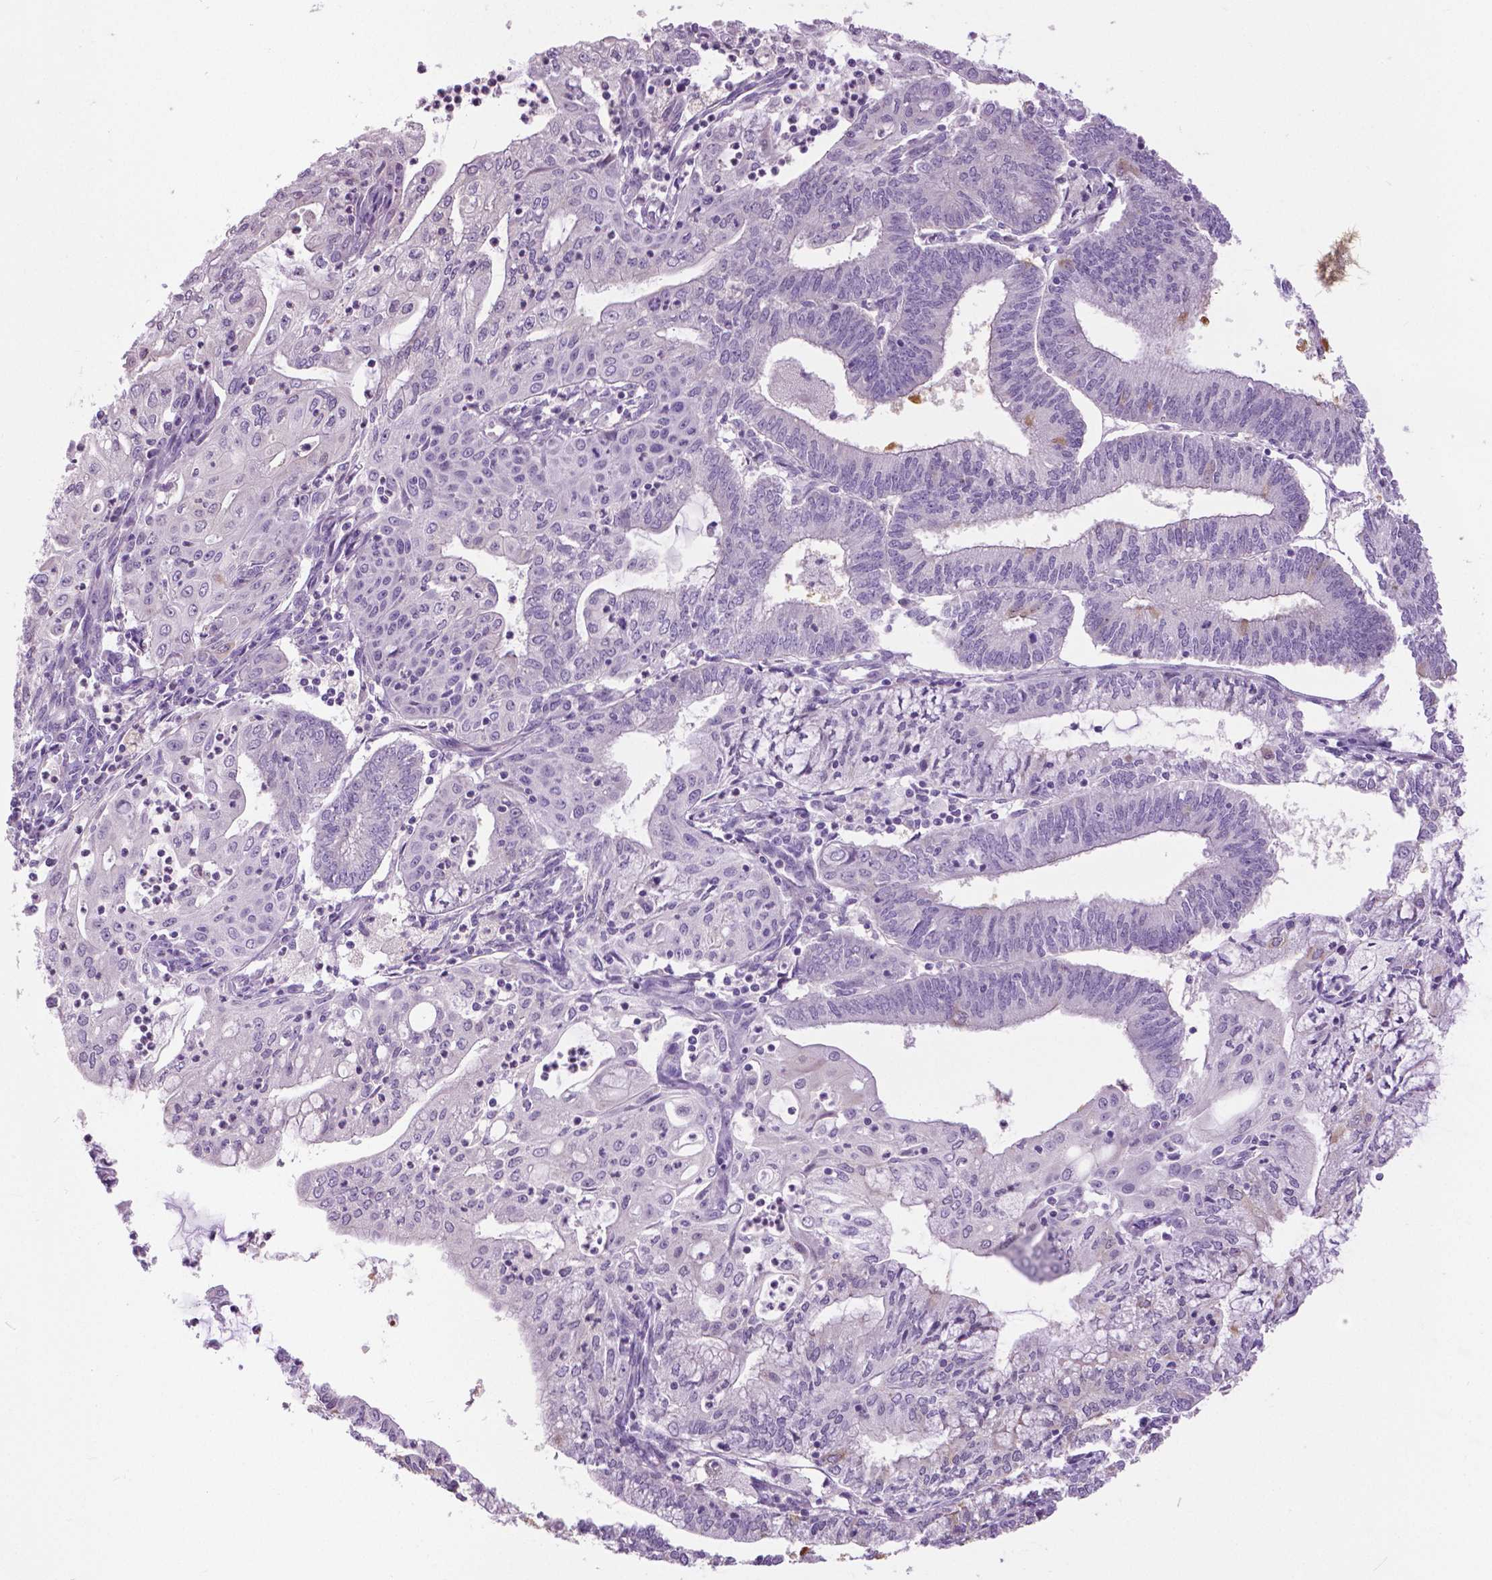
{"staining": {"intensity": "negative", "quantity": "none", "location": "none"}, "tissue": "endometrial cancer", "cell_type": "Tumor cells", "image_type": "cancer", "snomed": [{"axis": "morphology", "description": "Adenocarcinoma, NOS"}, {"axis": "topography", "description": "Endometrium"}], "caption": "Endometrial adenocarcinoma stained for a protein using IHC reveals no positivity tumor cells.", "gene": "TP53TG5", "patient": {"sex": "female", "age": 61}}